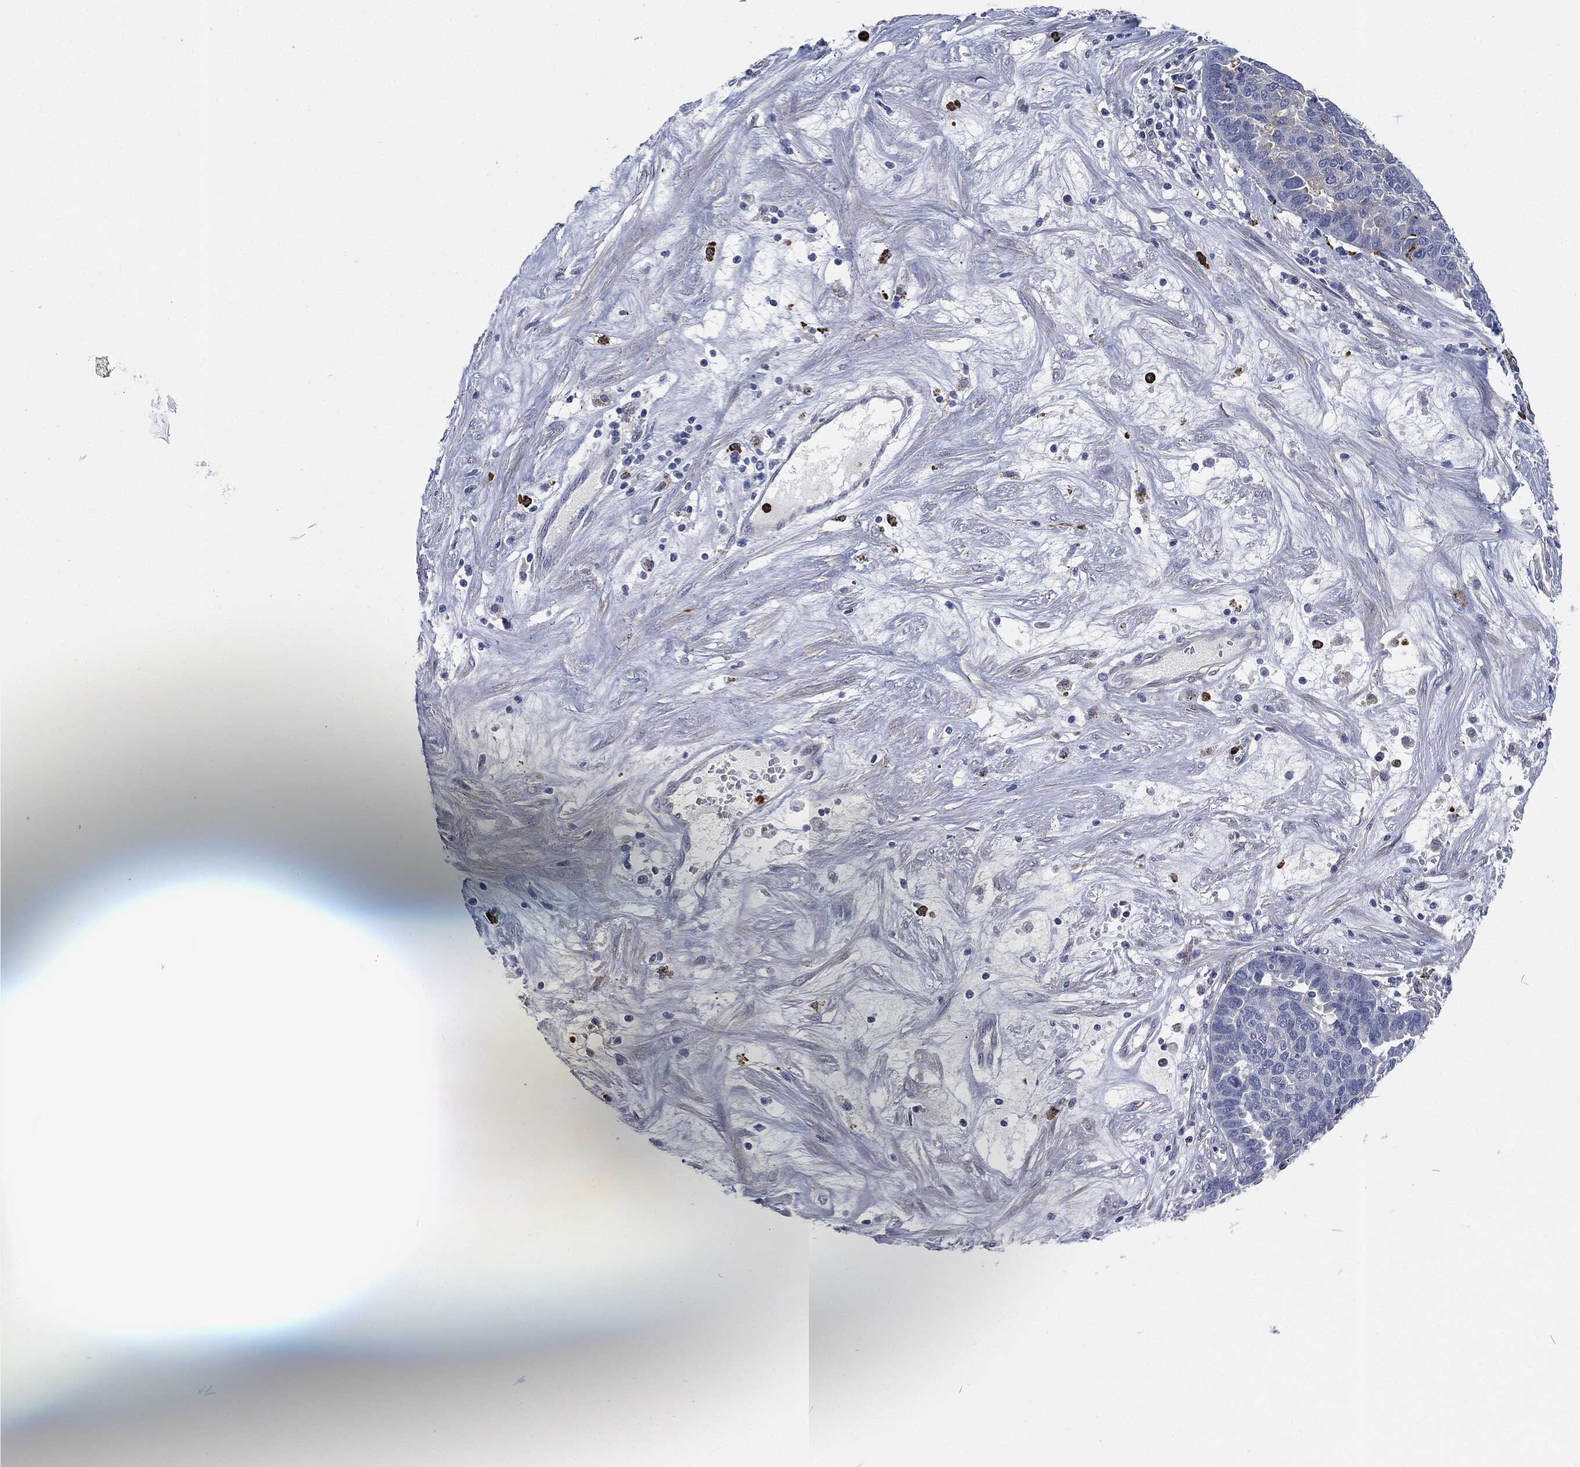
{"staining": {"intensity": "negative", "quantity": "none", "location": "none"}, "tissue": "ovarian cancer", "cell_type": "Tumor cells", "image_type": "cancer", "snomed": [{"axis": "morphology", "description": "Cystadenocarcinoma, serous, NOS"}, {"axis": "topography", "description": "Ovary"}], "caption": "A histopathology image of ovarian serous cystadenocarcinoma stained for a protein reveals no brown staining in tumor cells.", "gene": "MPO", "patient": {"sex": "female", "age": 87}}